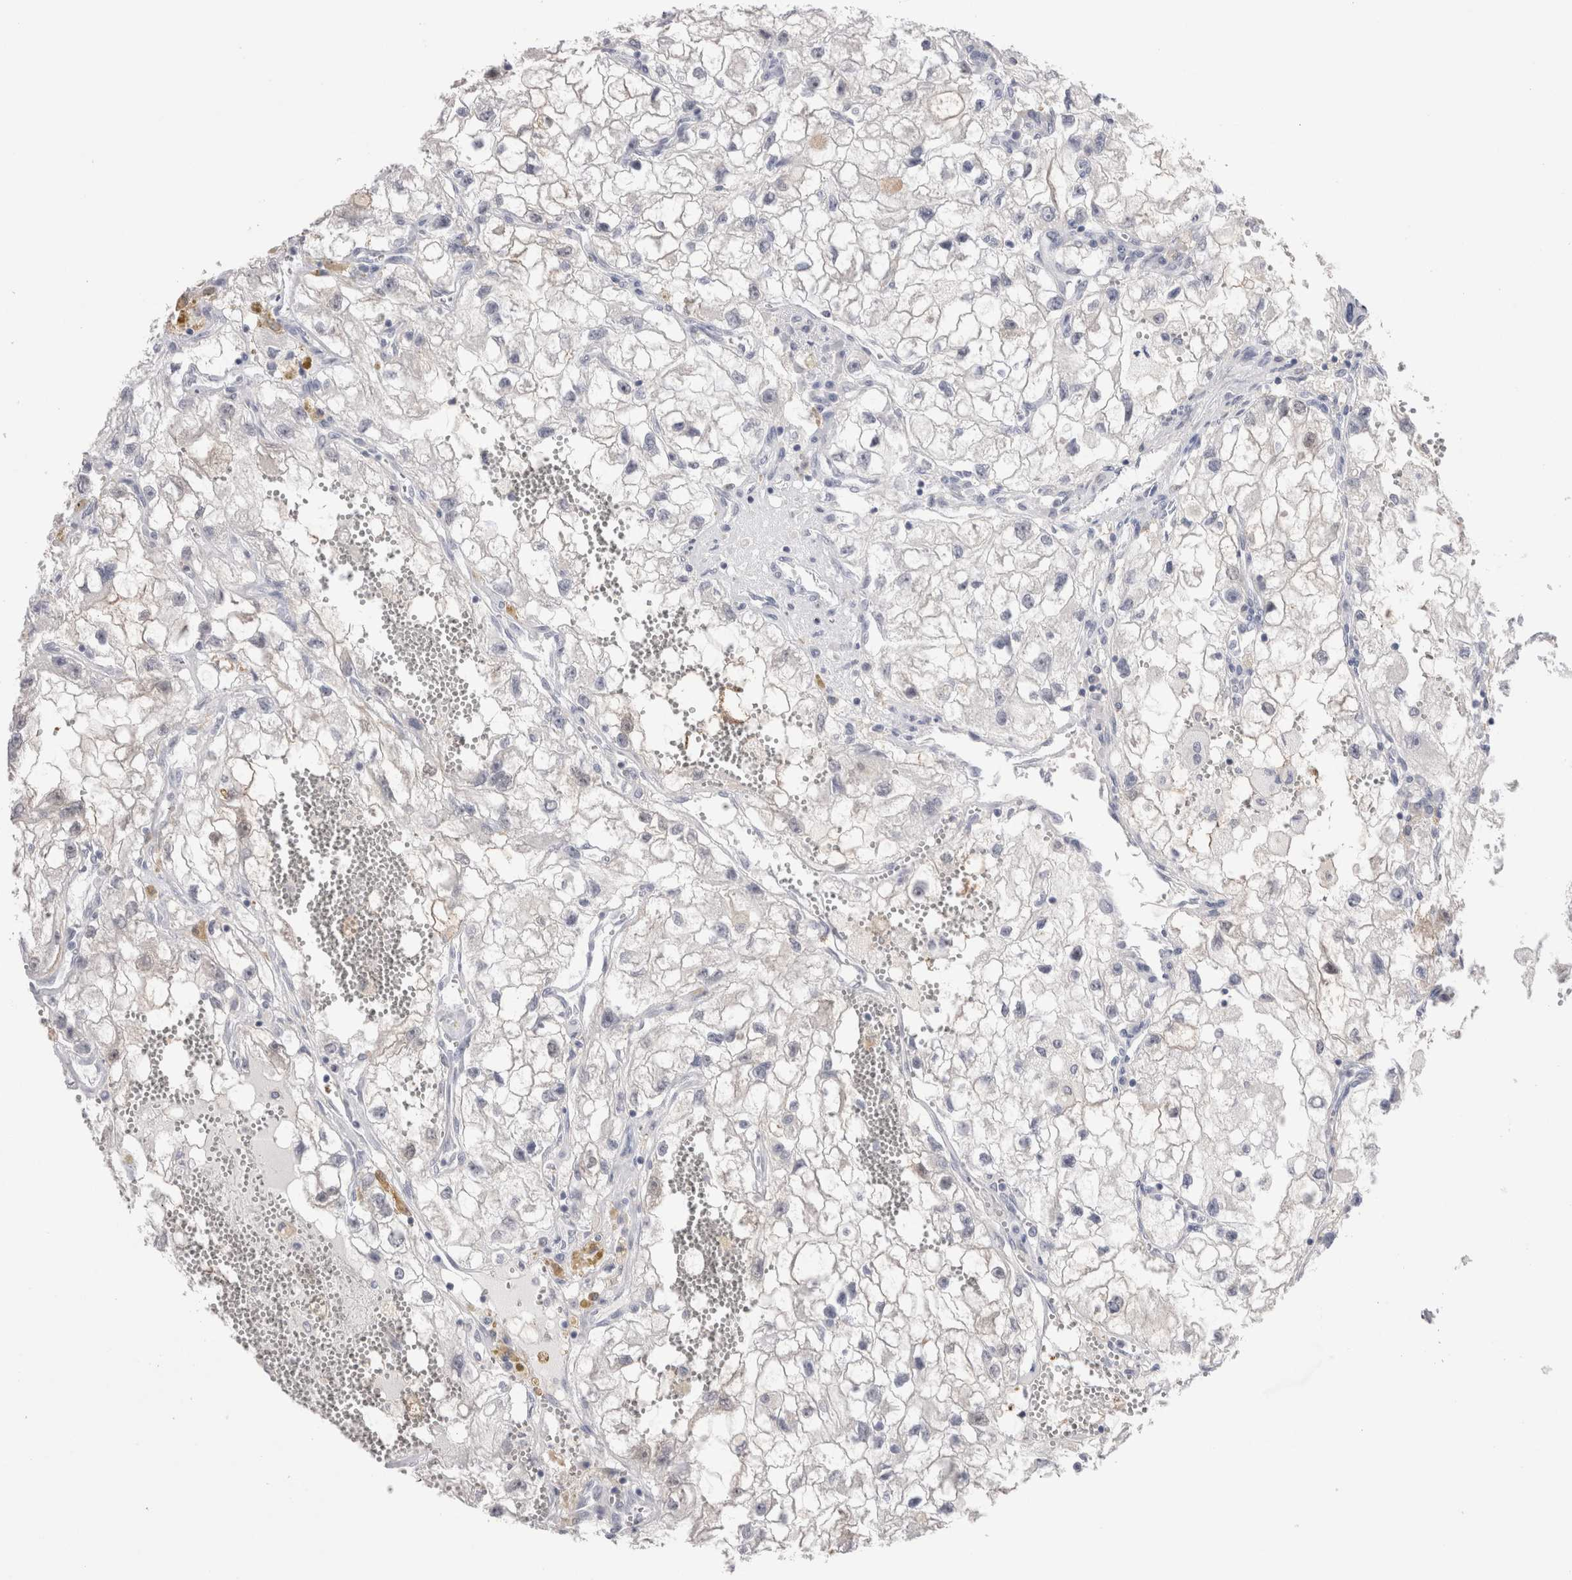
{"staining": {"intensity": "moderate", "quantity": "<25%", "location": "cytoplasmic/membranous,nuclear"}, "tissue": "renal cancer", "cell_type": "Tumor cells", "image_type": "cancer", "snomed": [{"axis": "morphology", "description": "Adenocarcinoma, NOS"}, {"axis": "topography", "description": "Kidney"}], "caption": "Protein staining exhibits moderate cytoplasmic/membranous and nuclear expression in approximately <25% of tumor cells in renal adenocarcinoma.", "gene": "SUCNR1", "patient": {"sex": "female", "age": 70}}